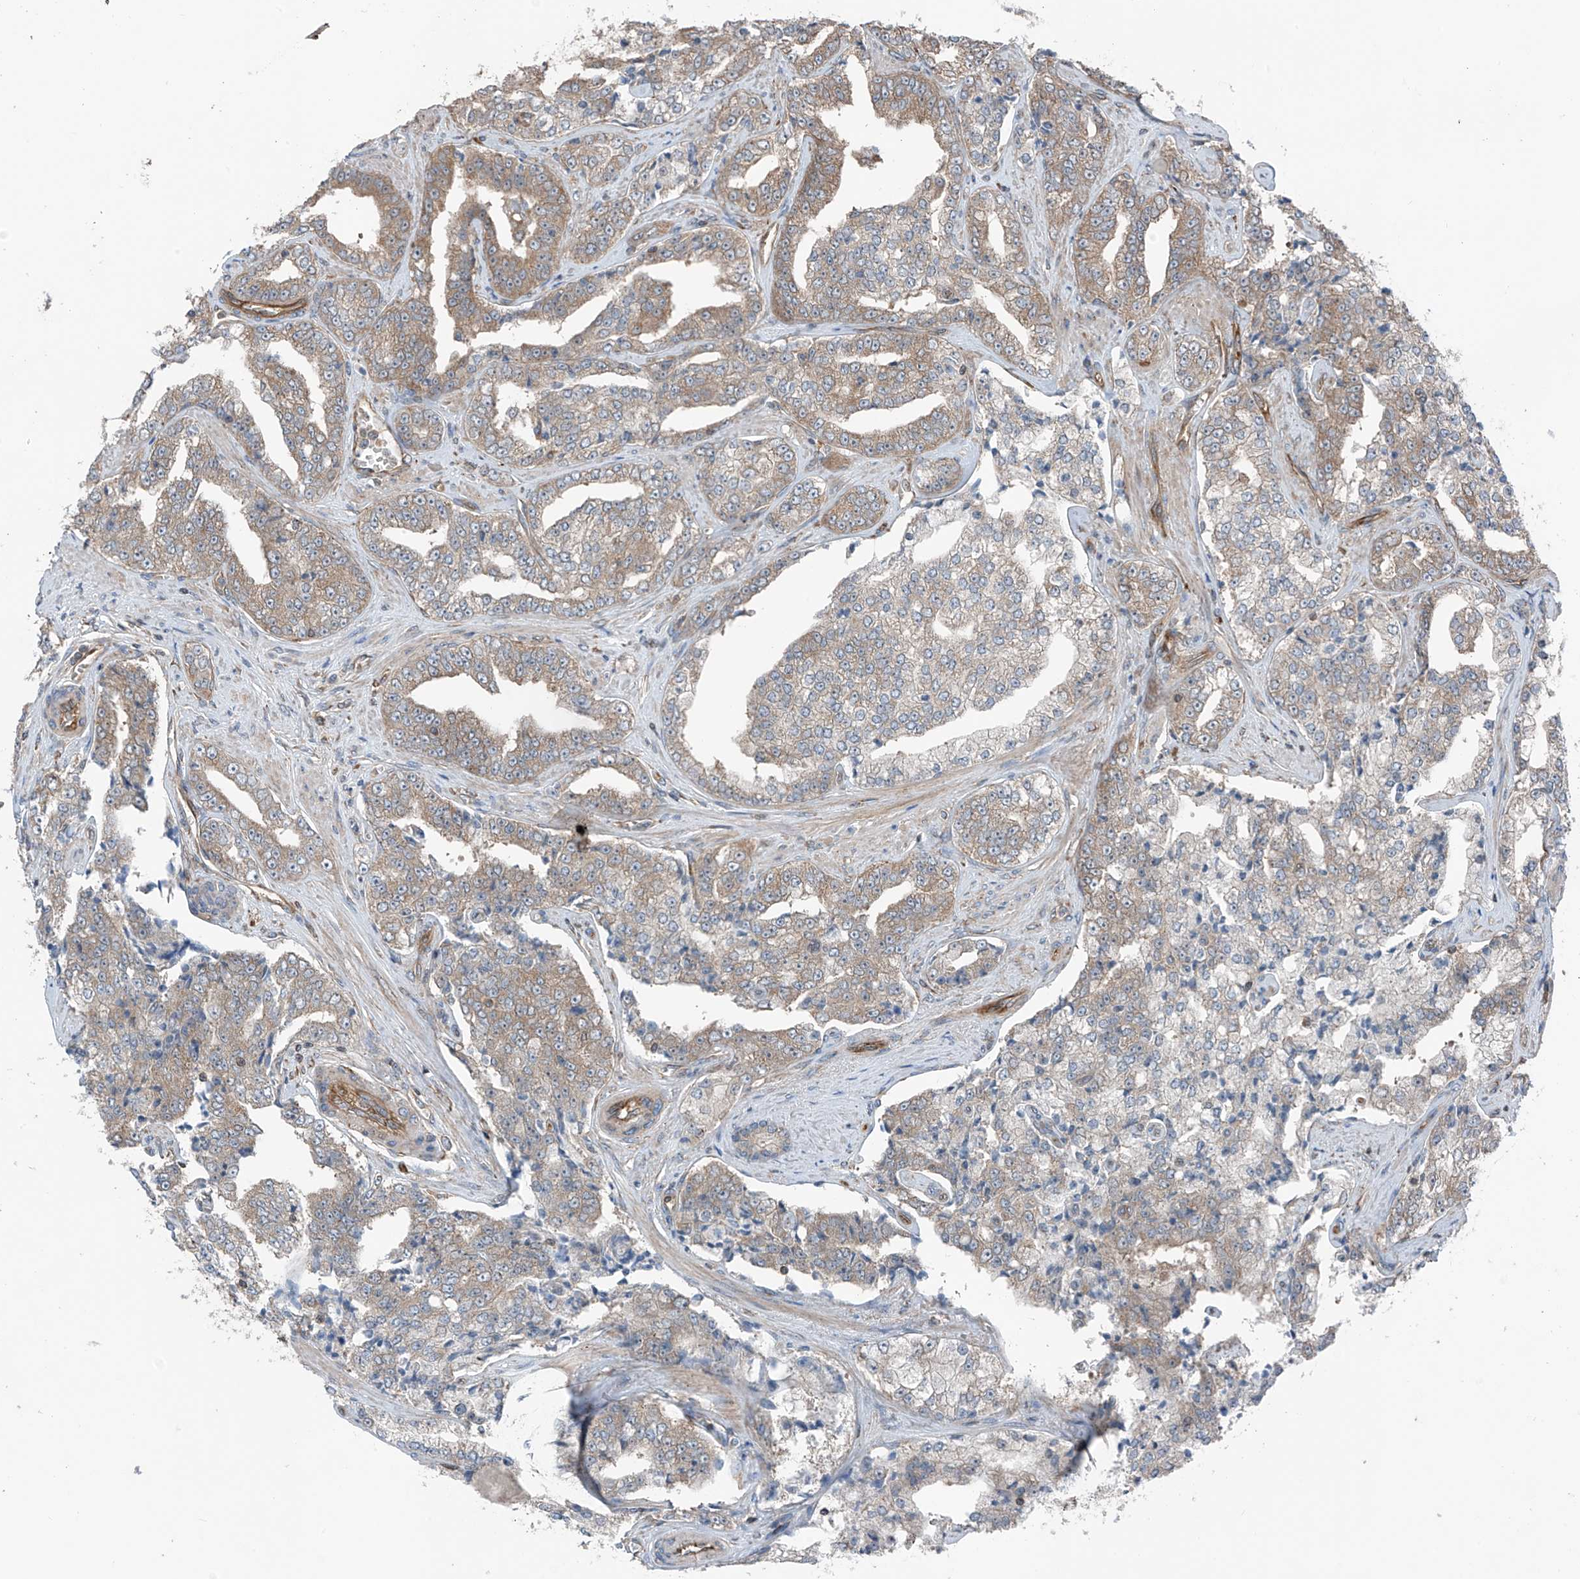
{"staining": {"intensity": "weak", "quantity": "25%-75%", "location": "cytoplasmic/membranous"}, "tissue": "prostate cancer", "cell_type": "Tumor cells", "image_type": "cancer", "snomed": [{"axis": "morphology", "description": "Adenocarcinoma, High grade"}, {"axis": "topography", "description": "Prostate"}], "caption": "The image shows immunohistochemical staining of prostate cancer (adenocarcinoma (high-grade)). There is weak cytoplasmic/membranous staining is appreciated in approximately 25%-75% of tumor cells.", "gene": "TXNDC9", "patient": {"sex": "male", "age": 71}}